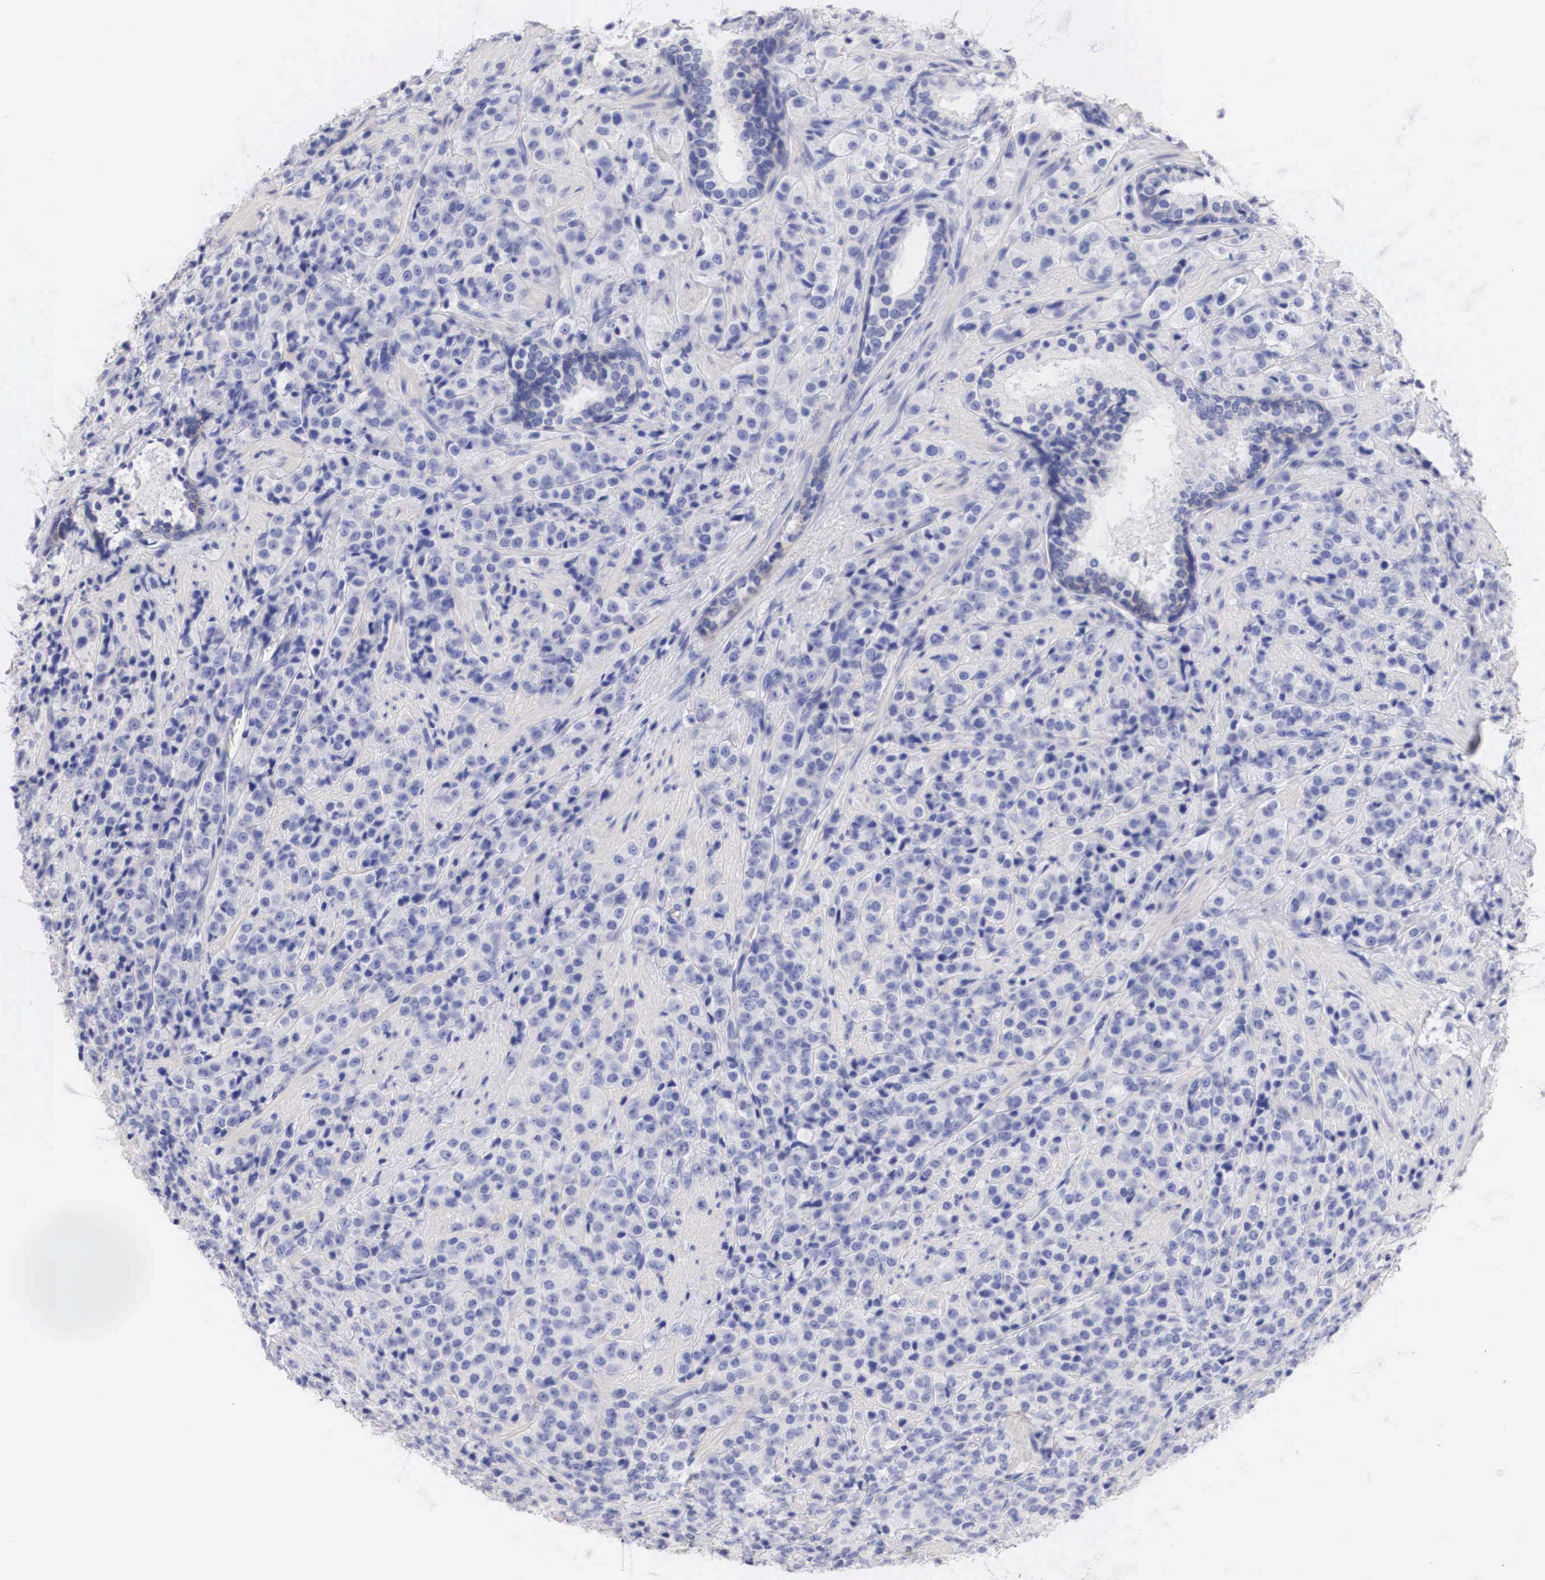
{"staining": {"intensity": "negative", "quantity": "none", "location": "none"}, "tissue": "prostate cancer", "cell_type": "Tumor cells", "image_type": "cancer", "snomed": [{"axis": "morphology", "description": "Adenocarcinoma, Medium grade"}, {"axis": "topography", "description": "Prostate"}], "caption": "Prostate cancer stained for a protein using IHC reveals no staining tumor cells.", "gene": "ERBB2", "patient": {"sex": "male", "age": 70}}